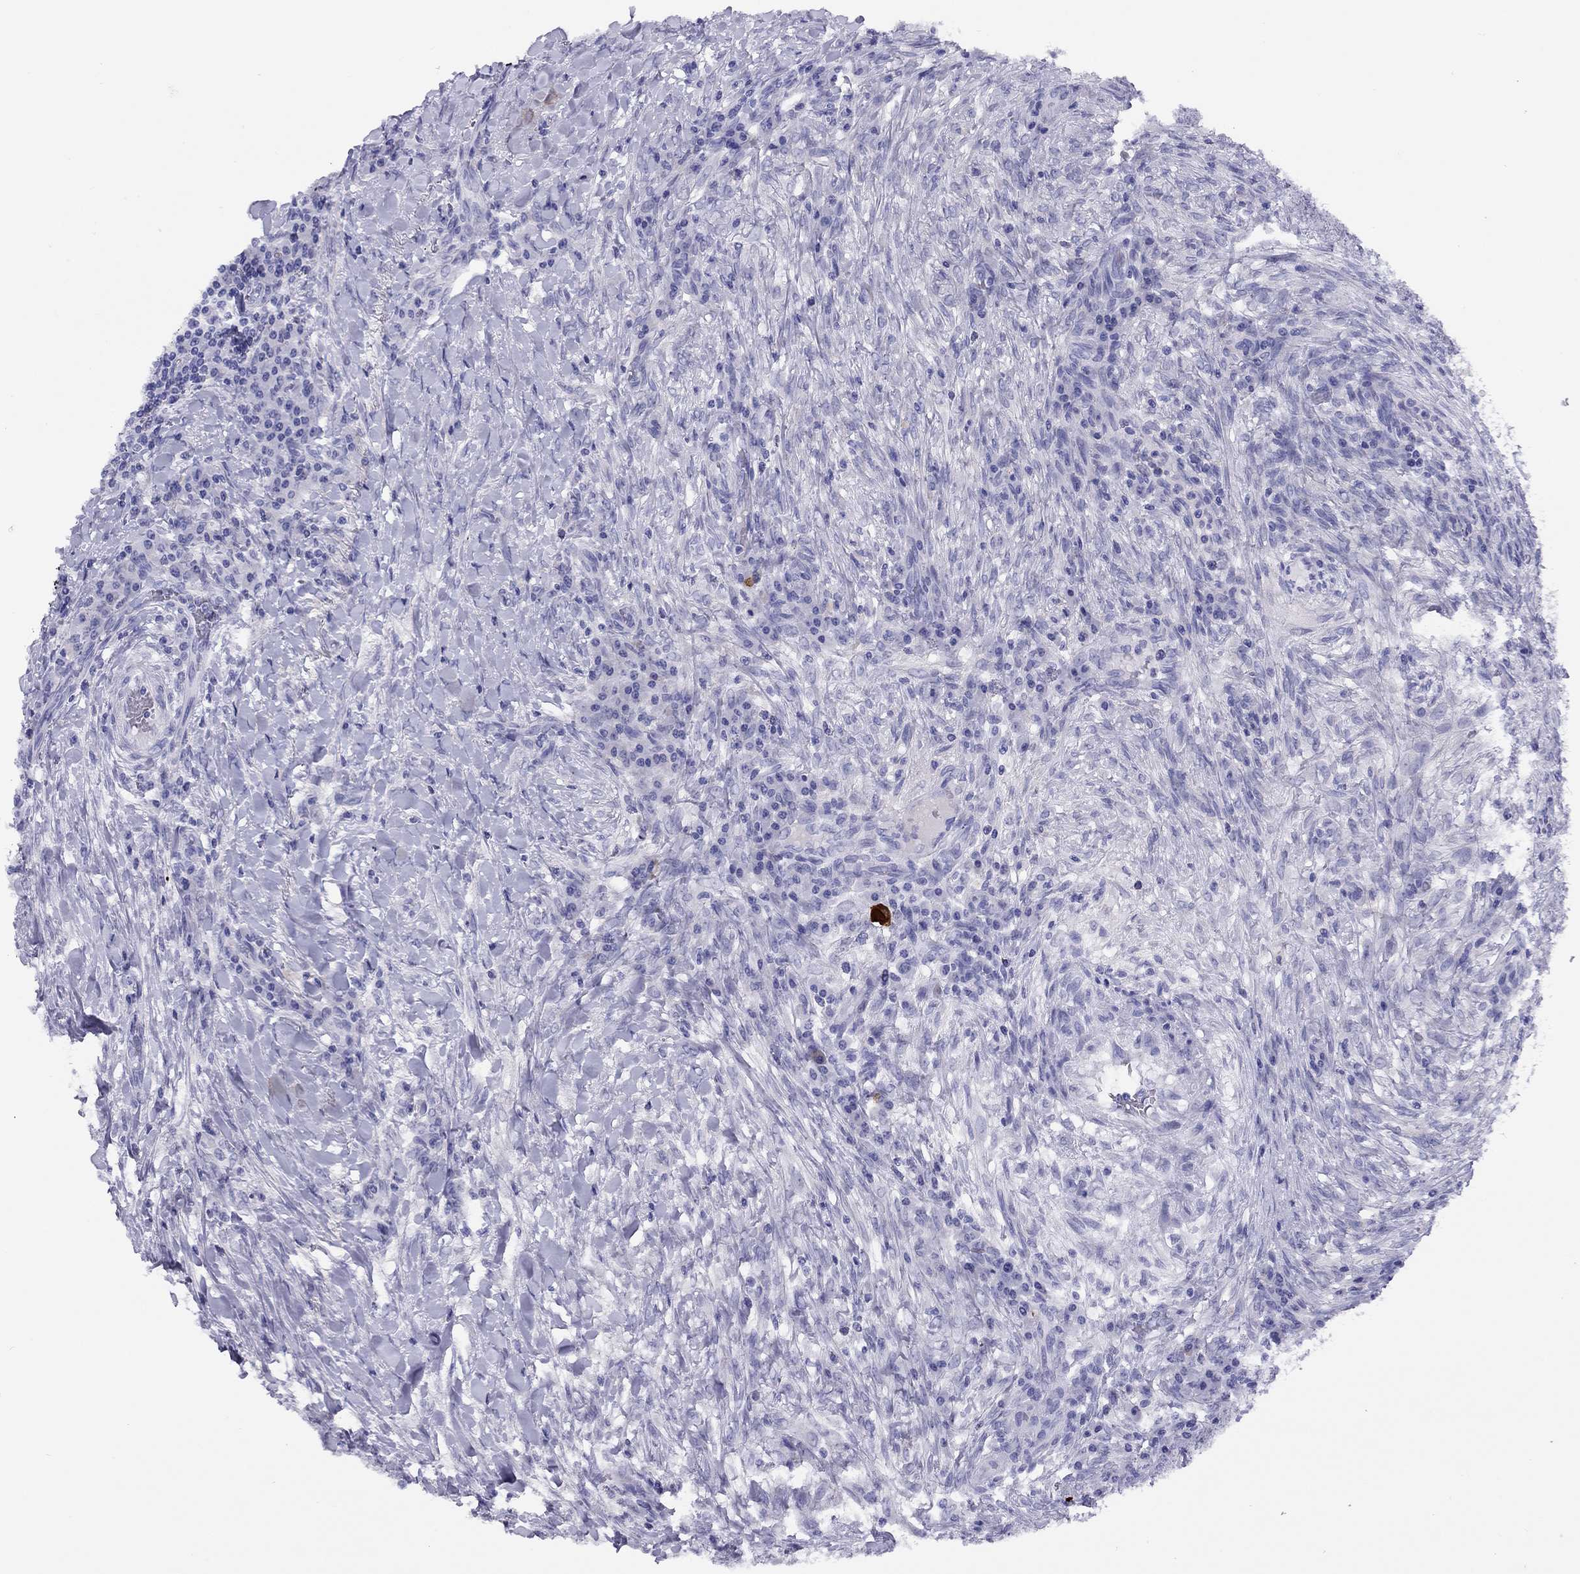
{"staining": {"intensity": "negative", "quantity": "none", "location": "none"}, "tissue": "colorectal cancer", "cell_type": "Tumor cells", "image_type": "cancer", "snomed": [{"axis": "morphology", "description": "Adenocarcinoma, NOS"}, {"axis": "topography", "description": "Colon"}], "caption": "An immunohistochemistry (IHC) micrograph of adenocarcinoma (colorectal) is shown. There is no staining in tumor cells of adenocarcinoma (colorectal). (DAB (3,3'-diaminobenzidine) immunohistochemistry with hematoxylin counter stain).", "gene": "LRIT2", "patient": {"sex": "male", "age": 53}}